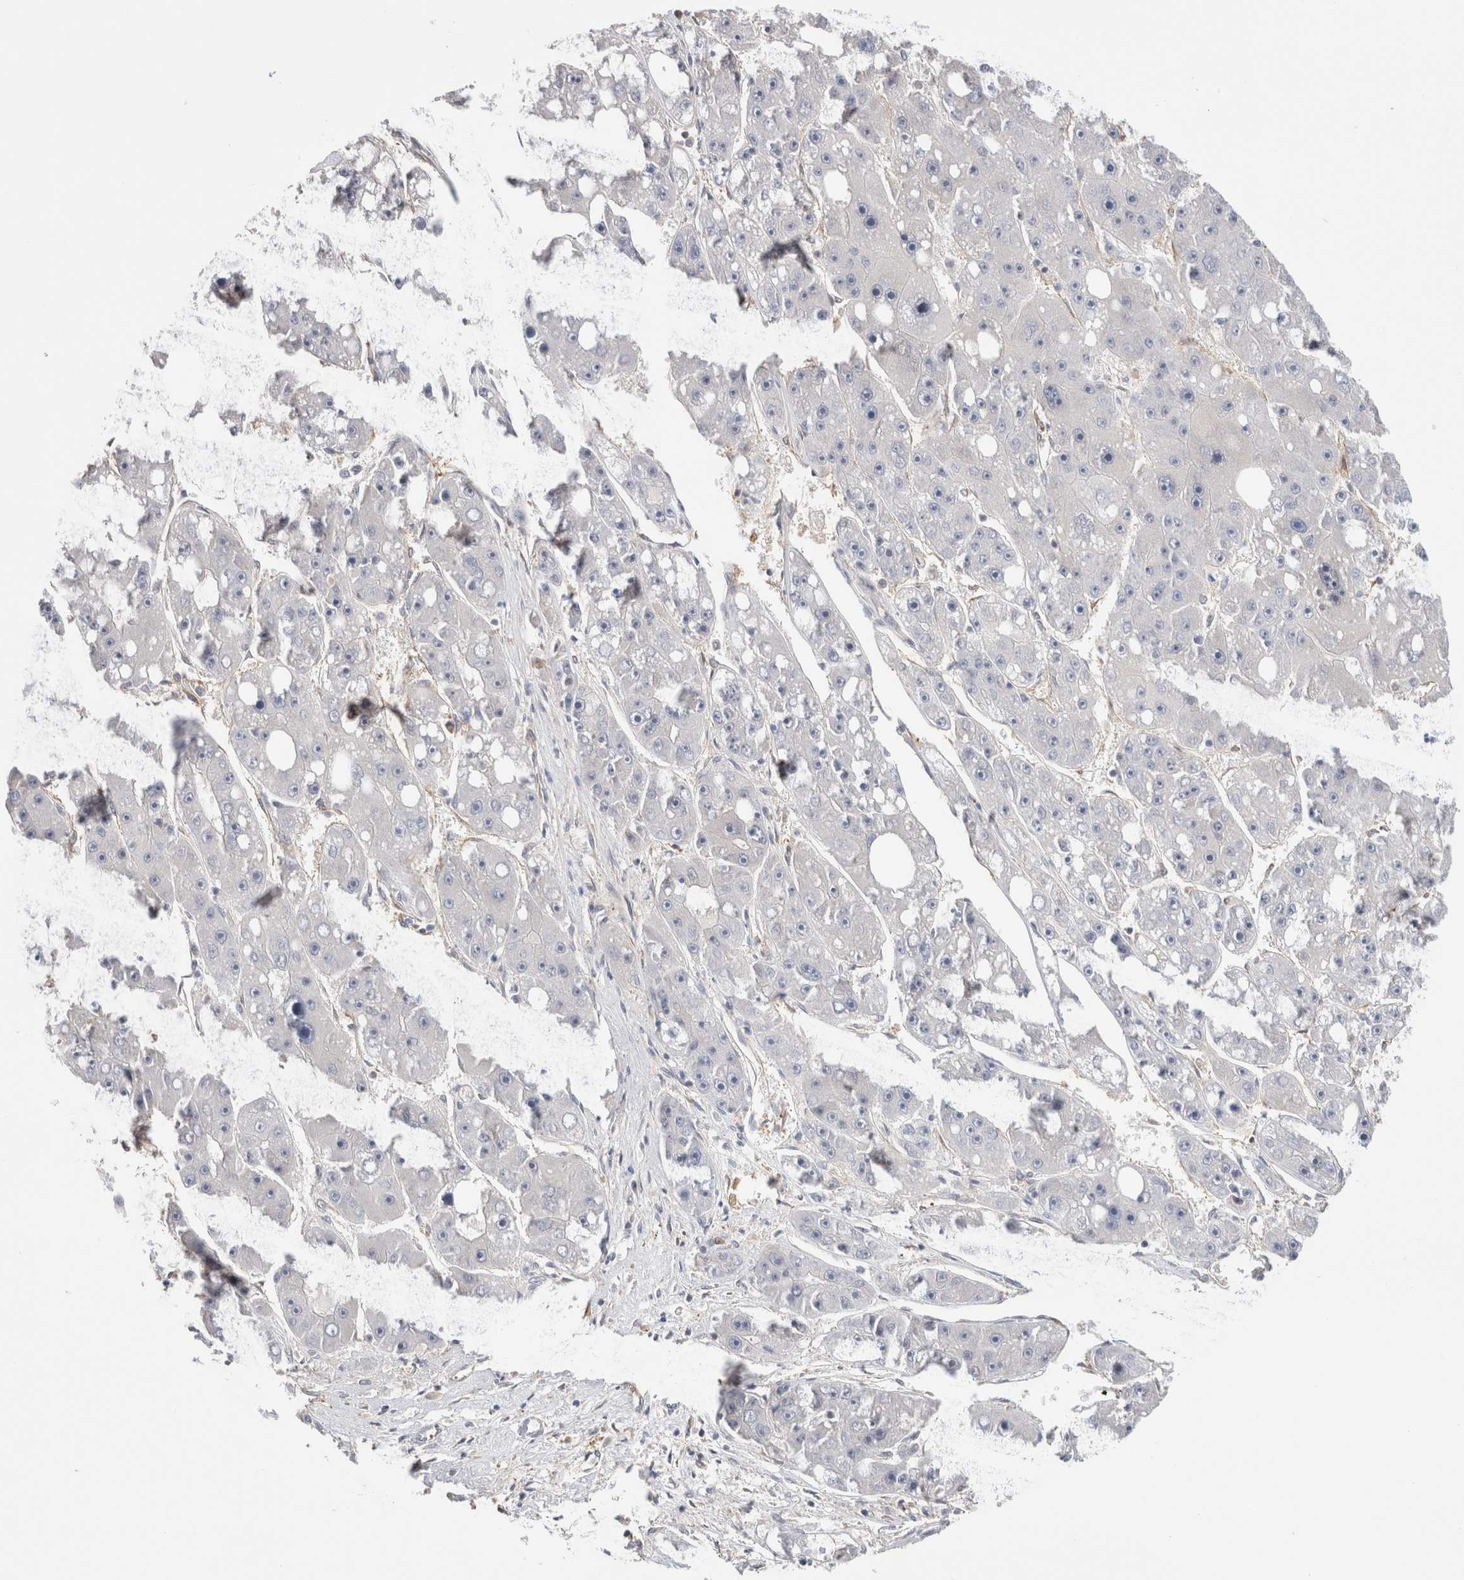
{"staining": {"intensity": "negative", "quantity": "none", "location": "none"}, "tissue": "liver cancer", "cell_type": "Tumor cells", "image_type": "cancer", "snomed": [{"axis": "morphology", "description": "Carcinoma, Hepatocellular, NOS"}, {"axis": "topography", "description": "Liver"}], "caption": "High magnification brightfield microscopy of liver cancer (hepatocellular carcinoma) stained with DAB (3,3'-diaminobenzidine) (brown) and counterstained with hematoxylin (blue): tumor cells show no significant expression.", "gene": "CAPN2", "patient": {"sex": "female", "age": 61}}